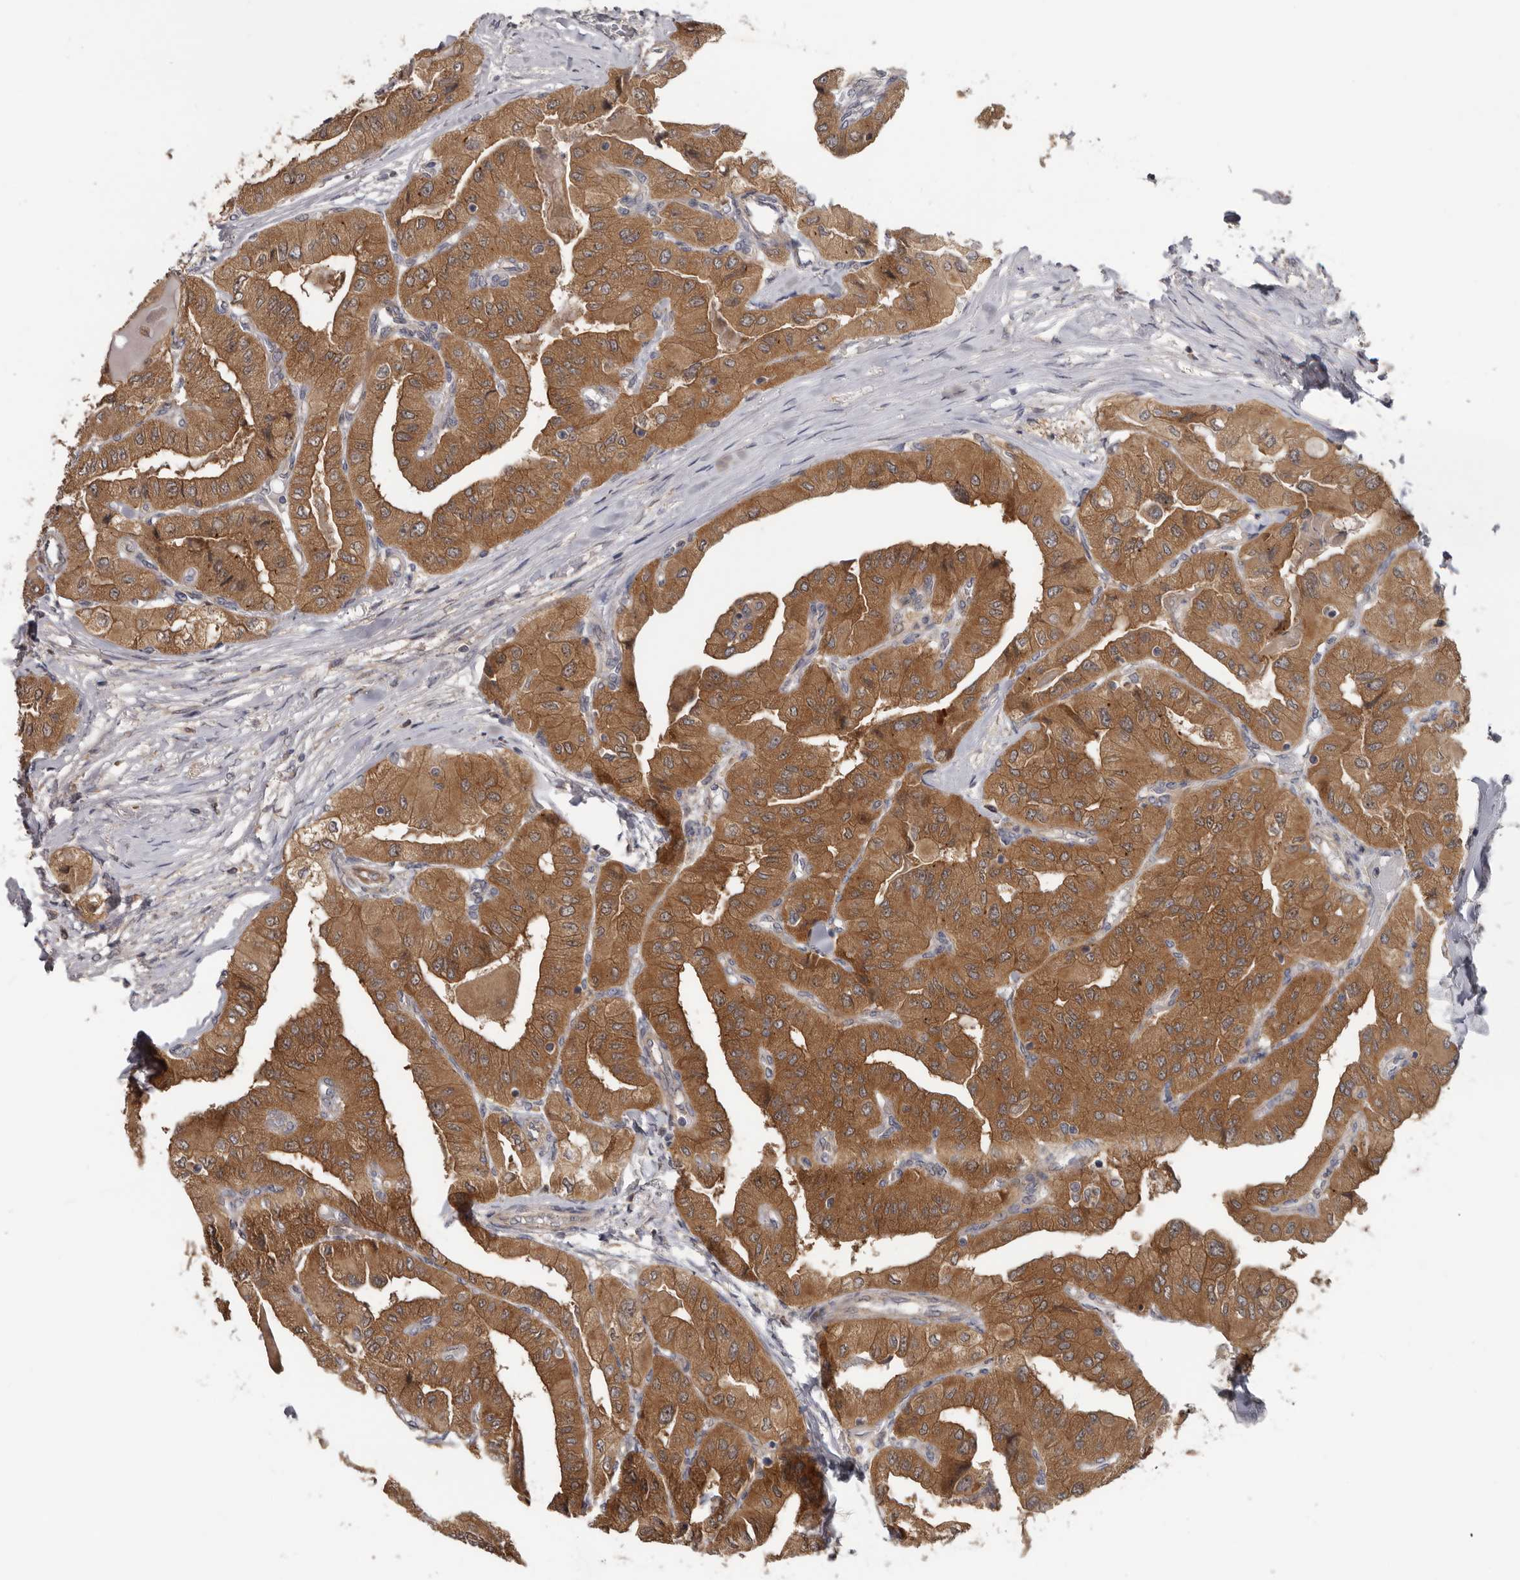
{"staining": {"intensity": "moderate", "quantity": ">75%", "location": "cytoplasmic/membranous"}, "tissue": "thyroid cancer", "cell_type": "Tumor cells", "image_type": "cancer", "snomed": [{"axis": "morphology", "description": "Papillary adenocarcinoma, NOS"}, {"axis": "topography", "description": "Thyroid gland"}], "caption": "Immunohistochemical staining of thyroid papillary adenocarcinoma shows moderate cytoplasmic/membranous protein expression in about >75% of tumor cells.", "gene": "HINT3", "patient": {"sex": "female", "age": 59}}